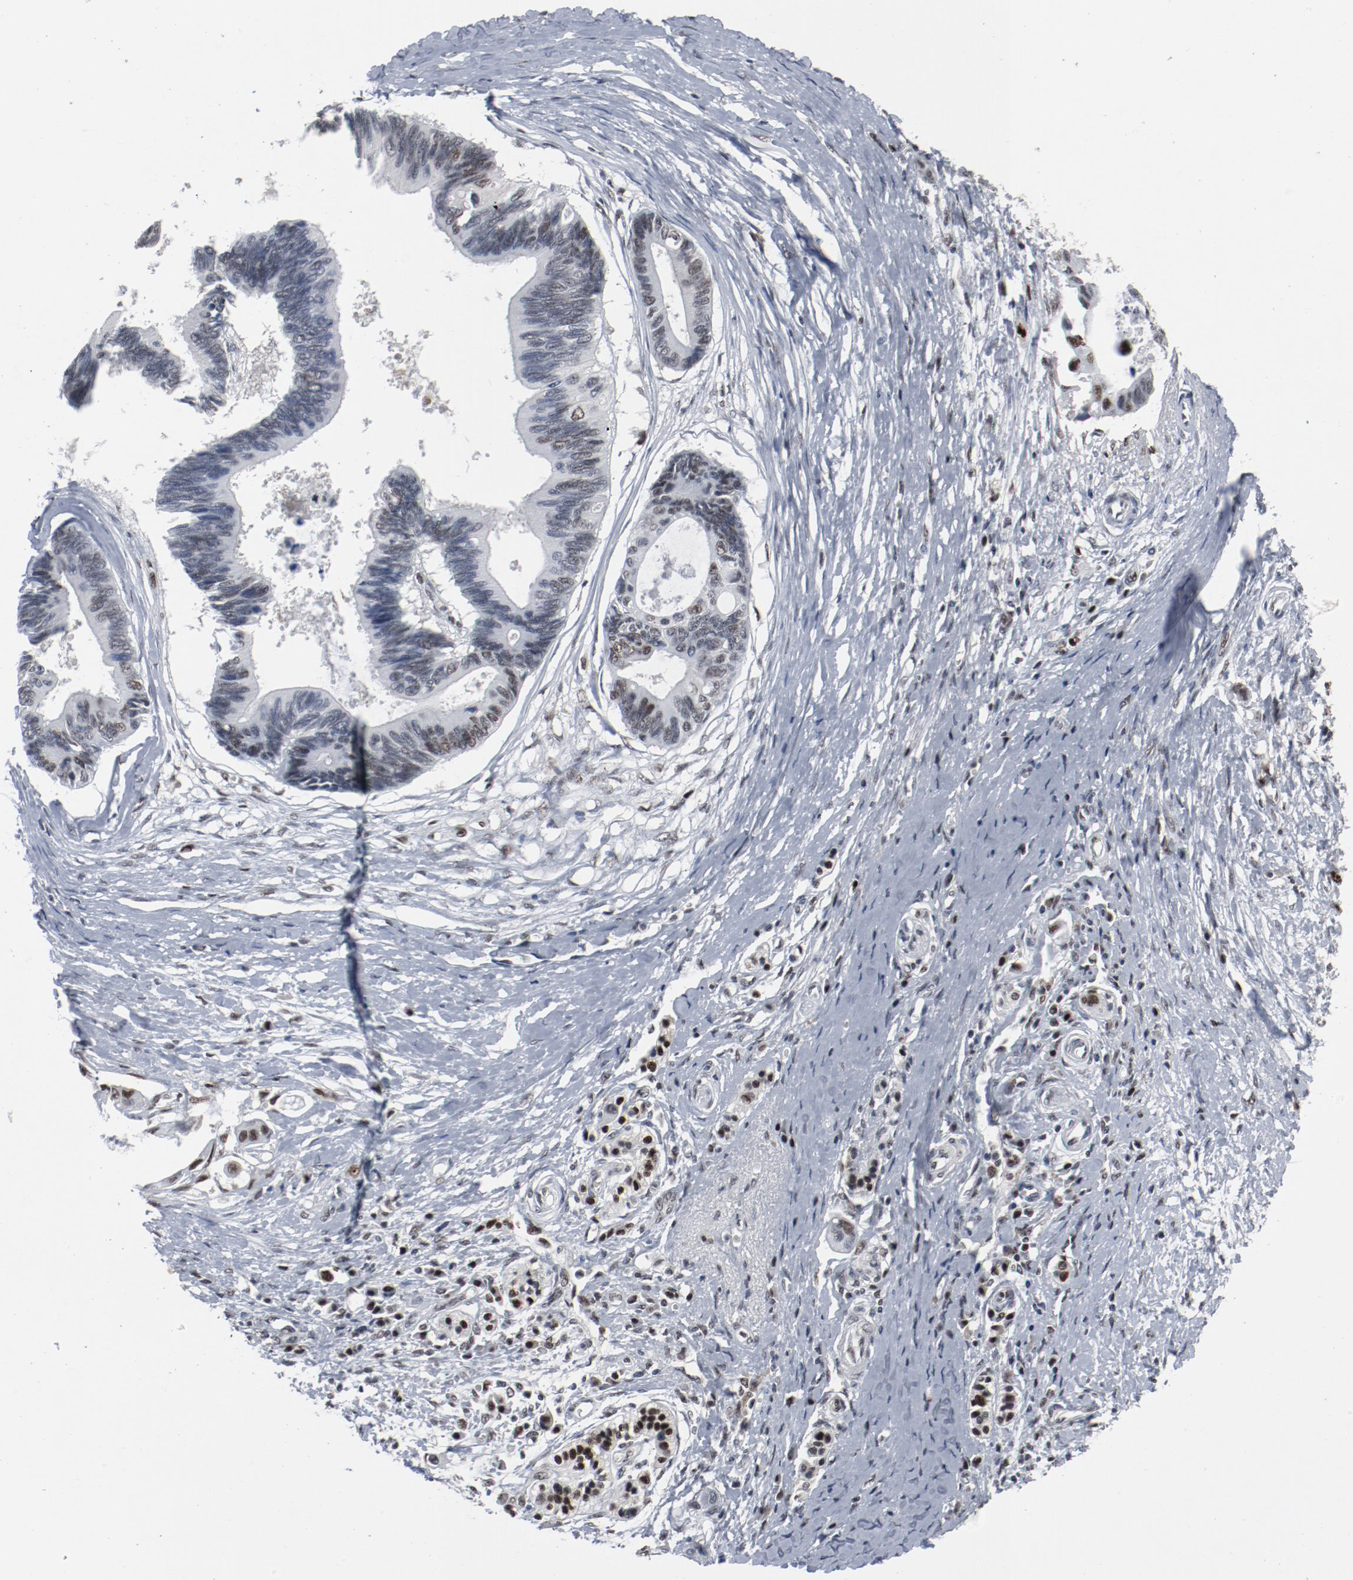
{"staining": {"intensity": "moderate", "quantity": "25%-75%", "location": "nuclear"}, "tissue": "pancreatic cancer", "cell_type": "Tumor cells", "image_type": "cancer", "snomed": [{"axis": "morphology", "description": "Adenocarcinoma, NOS"}, {"axis": "topography", "description": "Pancreas"}], "caption": "DAB immunohistochemical staining of pancreatic cancer (adenocarcinoma) exhibits moderate nuclear protein staining in approximately 25%-75% of tumor cells.", "gene": "JMJD6", "patient": {"sex": "female", "age": 70}}